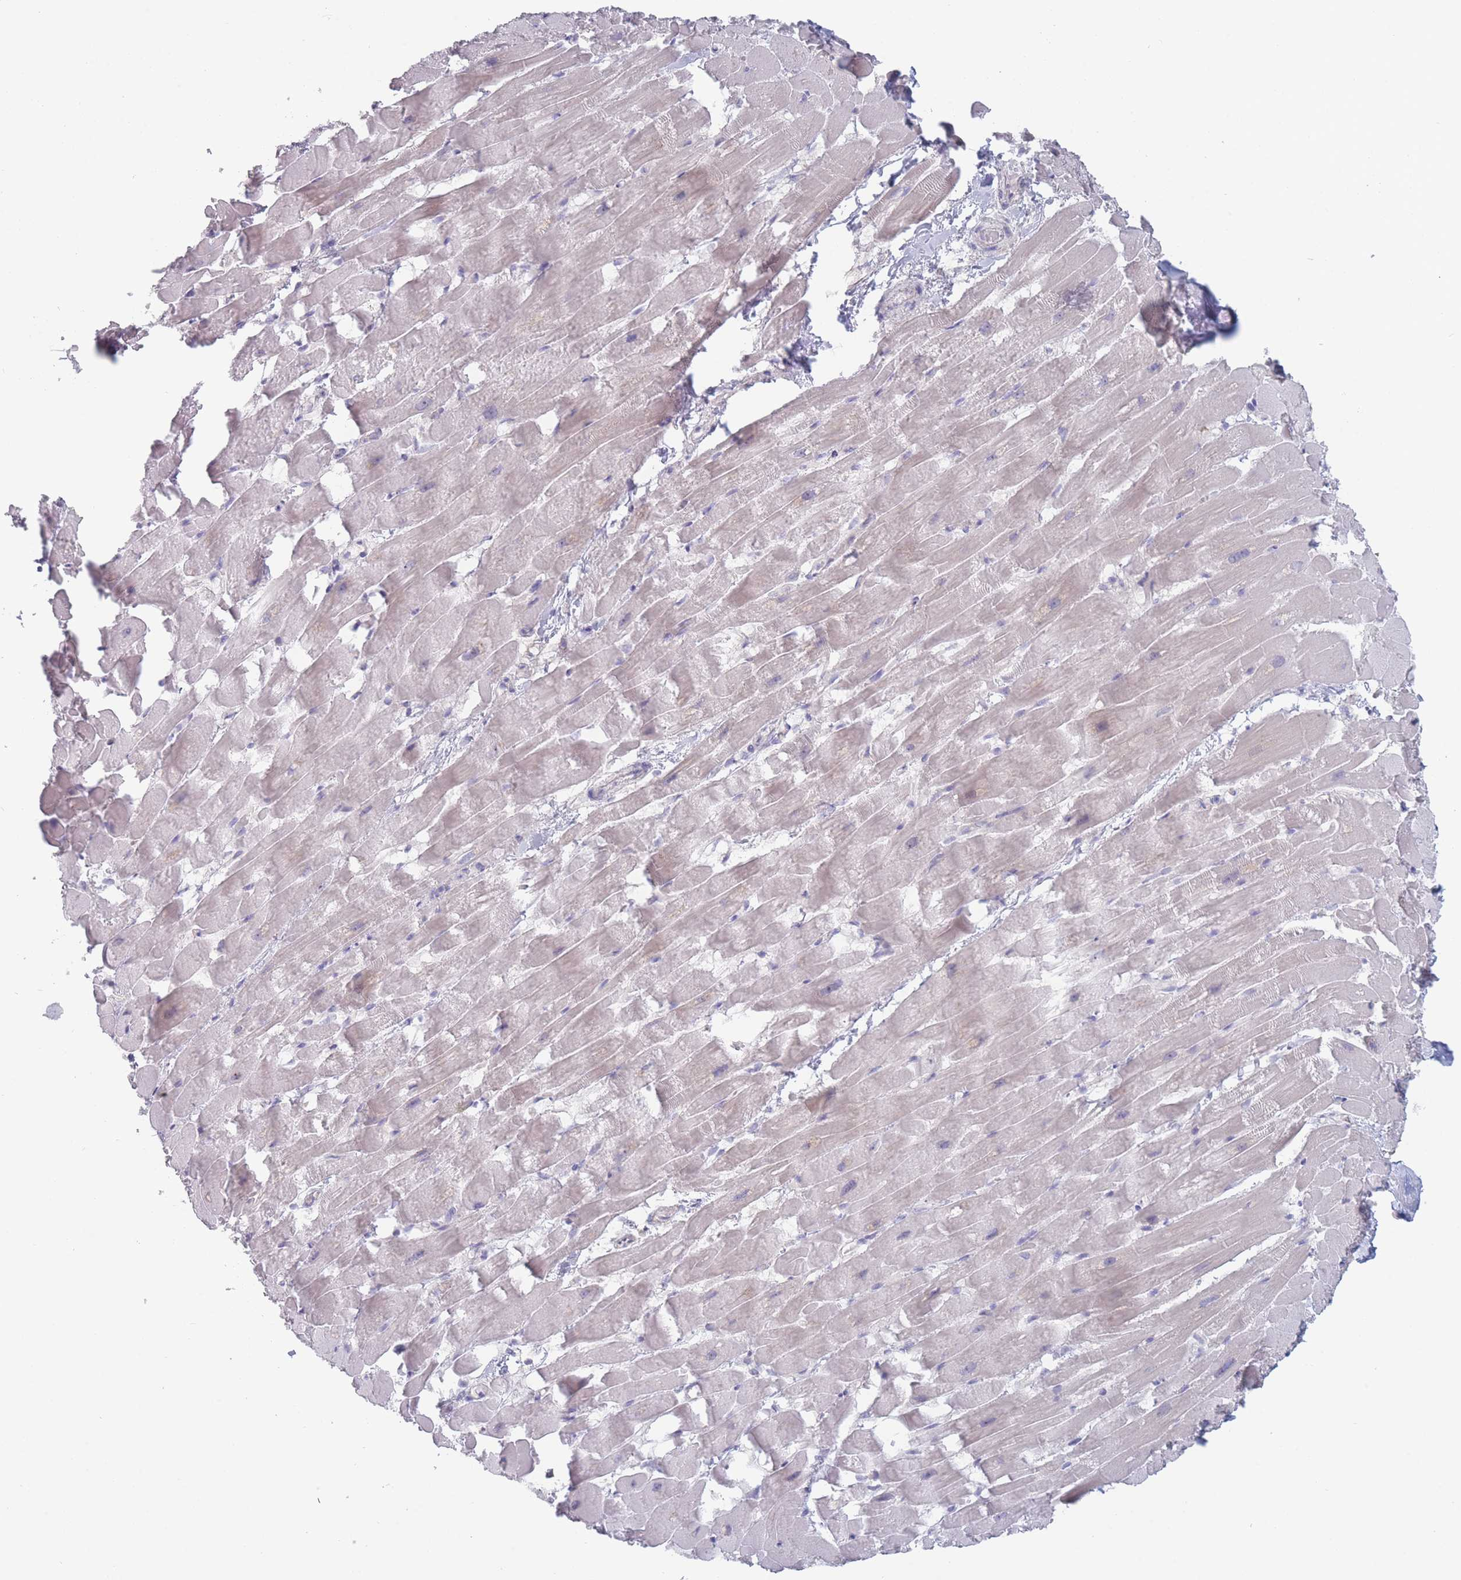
{"staining": {"intensity": "weak", "quantity": "25%-75%", "location": "cytoplasmic/membranous"}, "tissue": "heart muscle", "cell_type": "Cardiomyocytes", "image_type": "normal", "snomed": [{"axis": "morphology", "description": "Normal tissue, NOS"}, {"axis": "topography", "description": "Heart"}], "caption": "Unremarkable heart muscle shows weak cytoplasmic/membranous staining in approximately 25%-75% of cardiomyocytes, visualized by immunohistochemistry. The staining was performed using DAB (3,3'-diaminobenzidine) to visualize the protein expression in brown, while the nuclei were stained in blue with hematoxylin (Magnification: 20x).", "gene": "ROS1", "patient": {"sex": "male", "age": 37}}